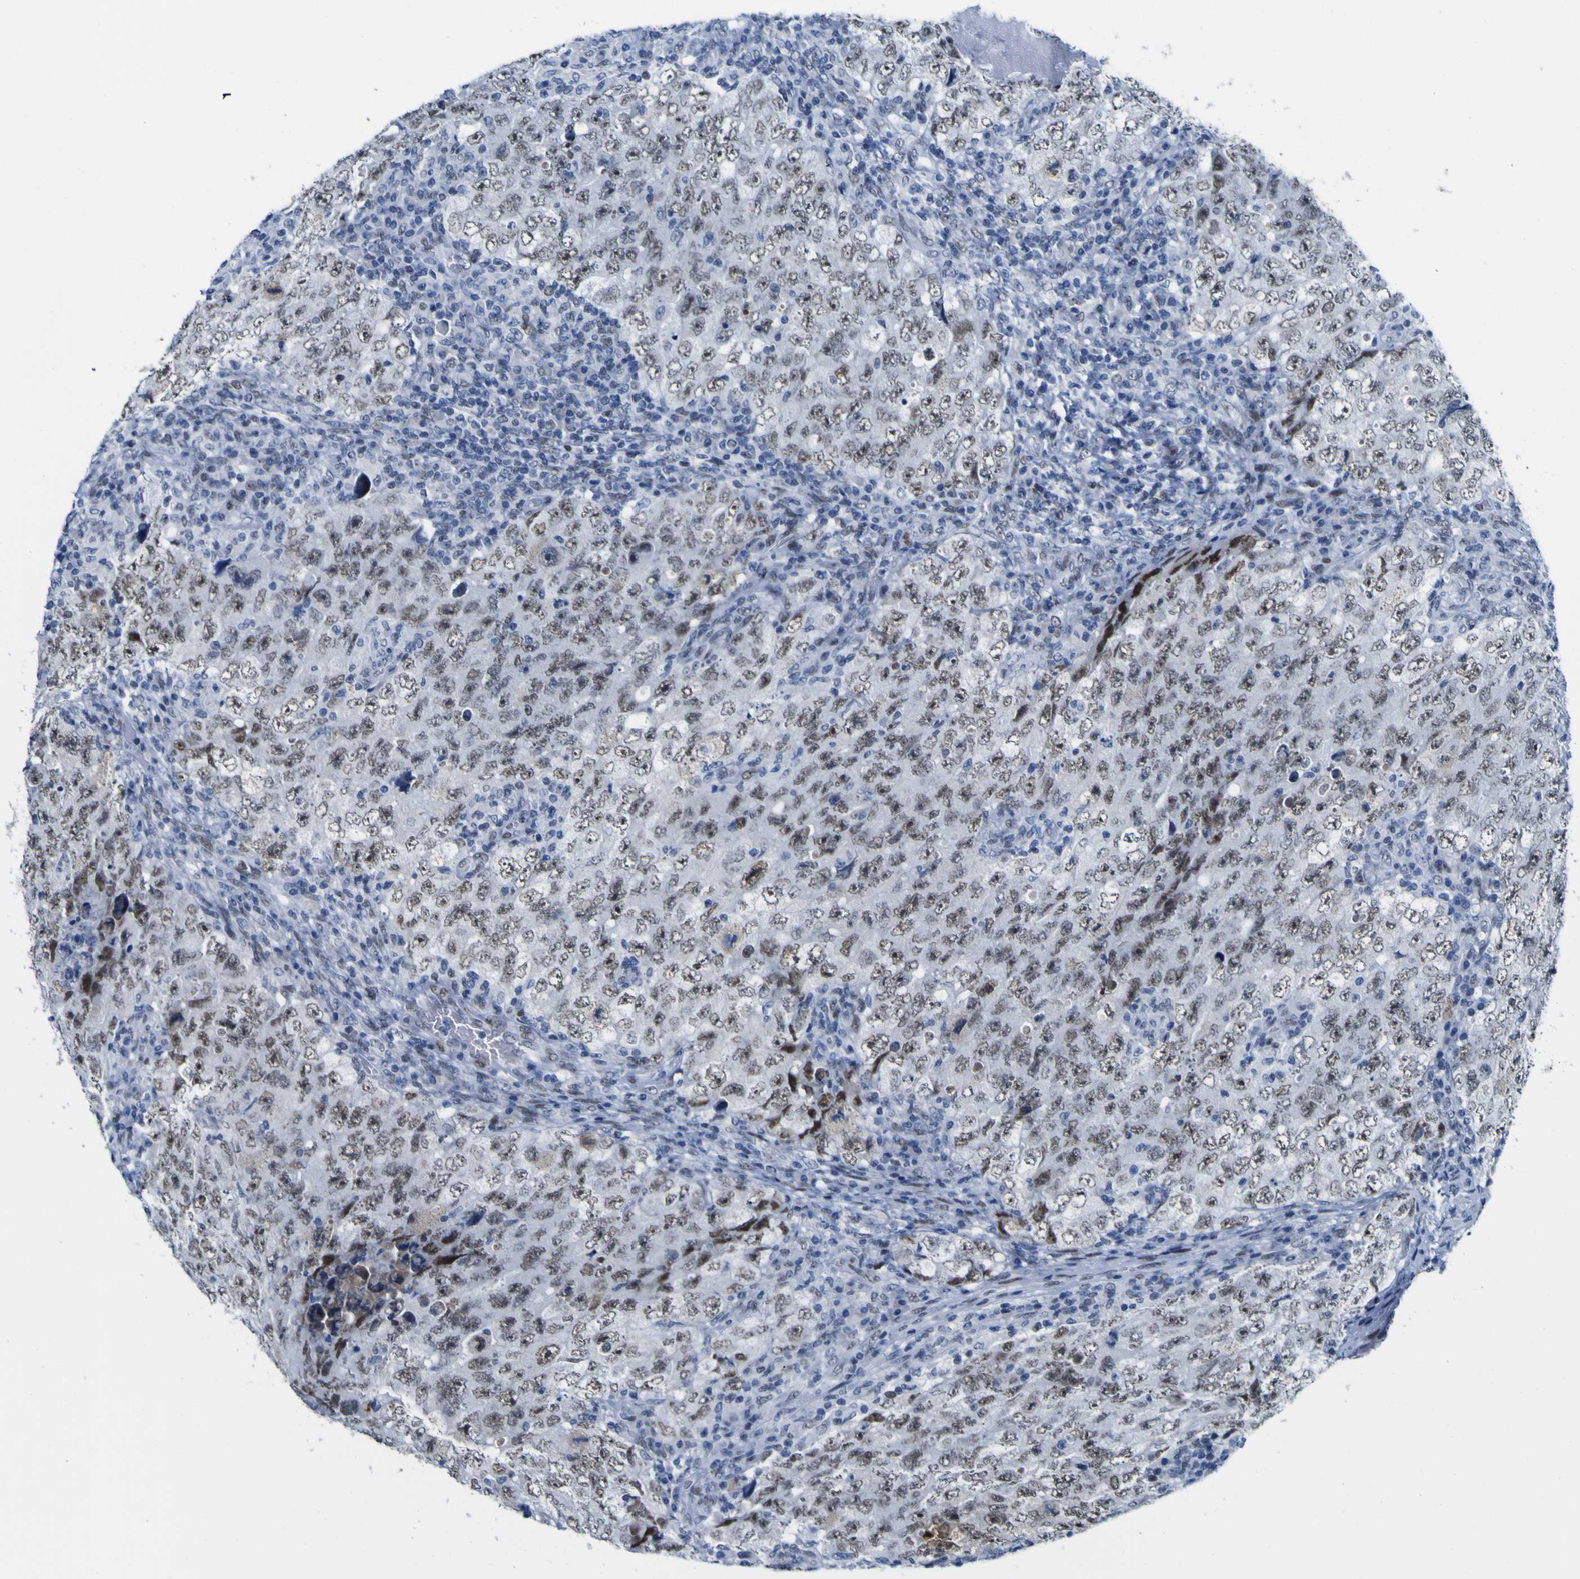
{"staining": {"intensity": "weak", "quantity": ">75%", "location": "nuclear"}, "tissue": "testis cancer", "cell_type": "Tumor cells", "image_type": "cancer", "snomed": [{"axis": "morphology", "description": "Carcinoma, Embryonal, NOS"}, {"axis": "topography", "description": "Testis"}], "caption": "Immunohistochemical staining of testis cancer (embryonal carcinoma) reveals low levels of weak nuclear protein positivity in approximately >75% of tumor cells.", "gene": "MBD3", "patient": {"sex": "male", "age": 26}}